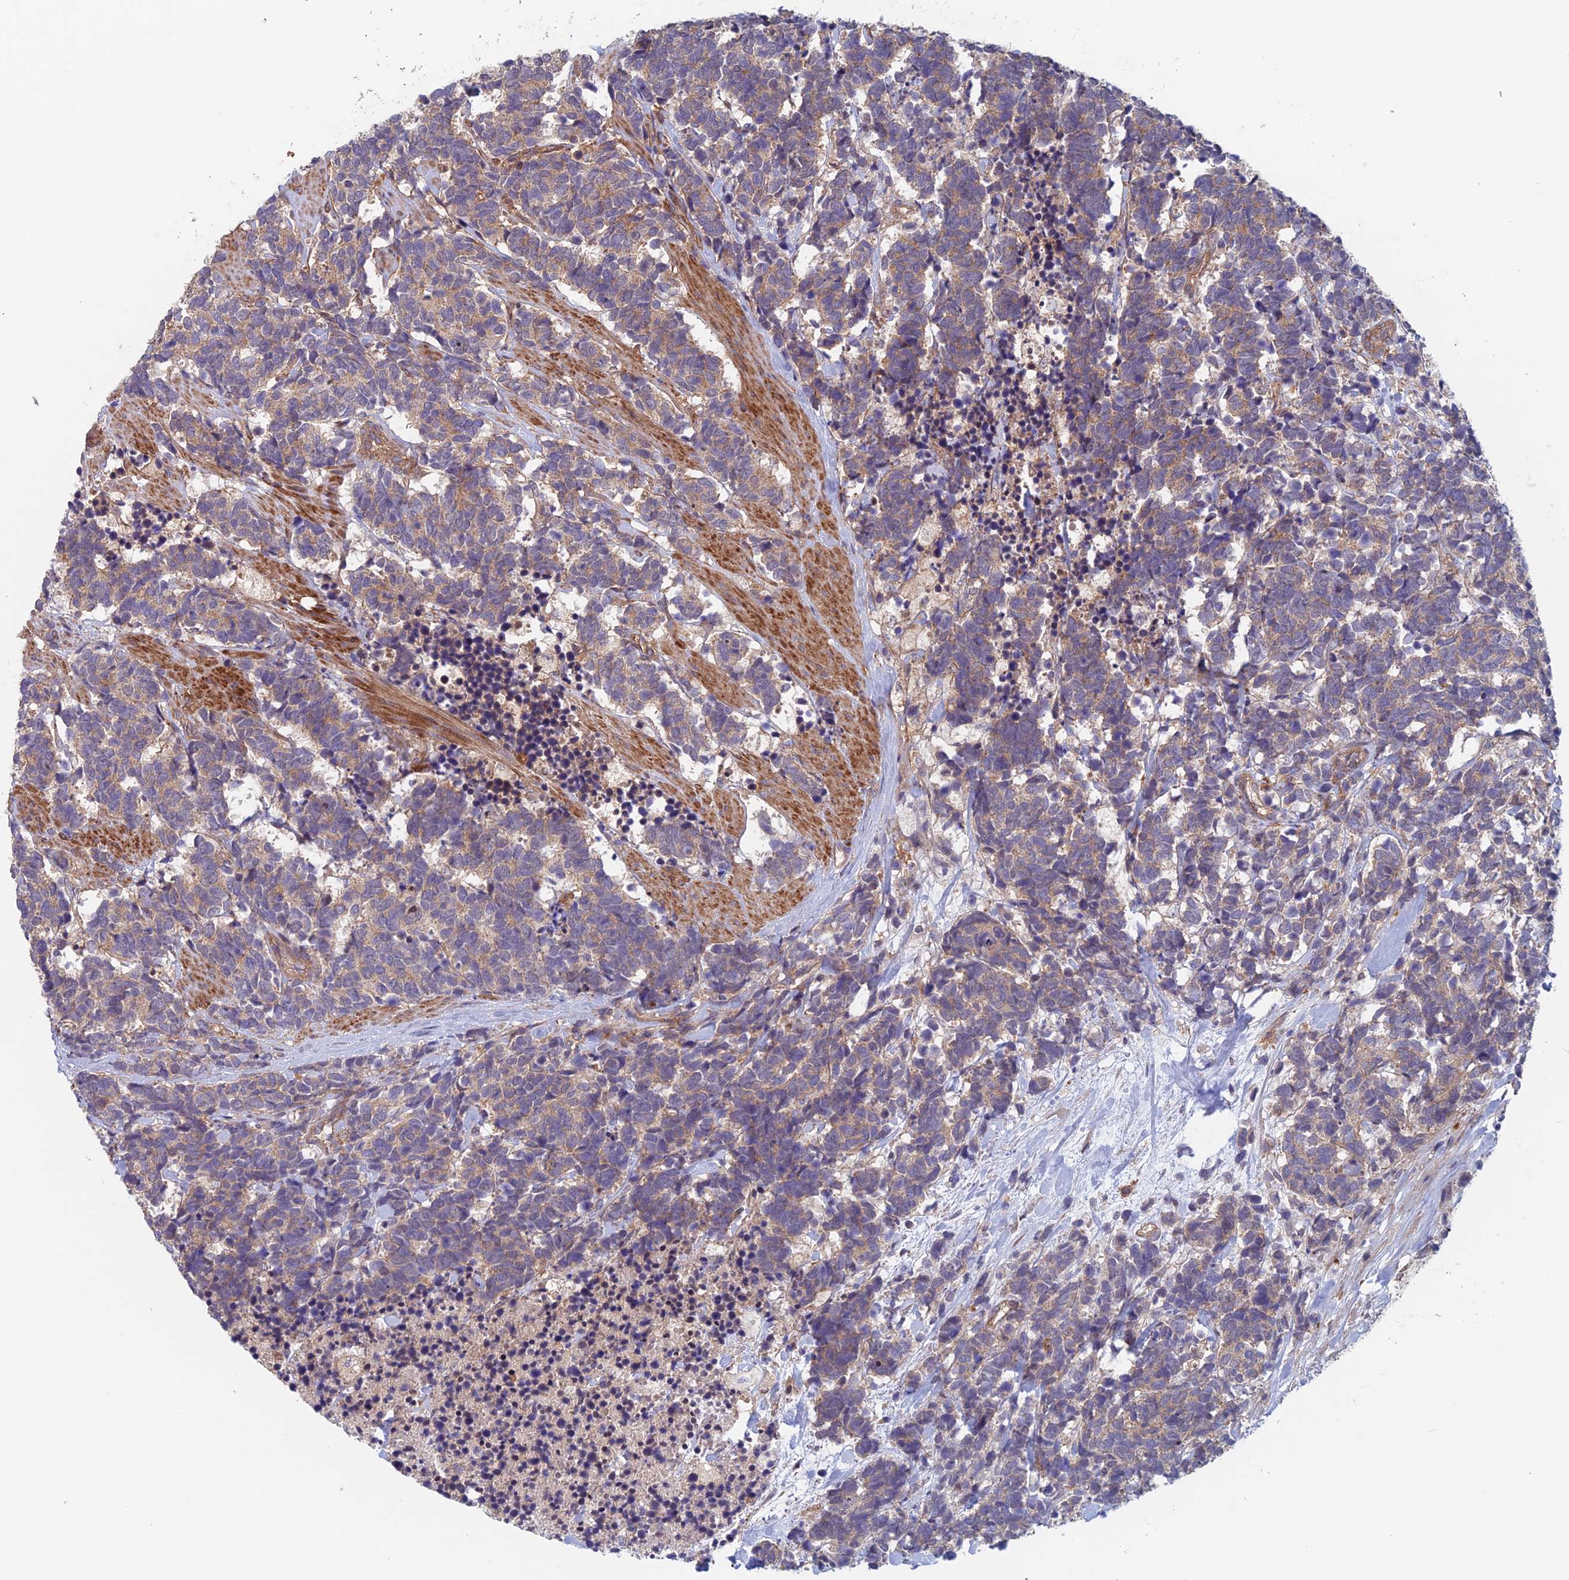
{"staining": {"intensity": "weak", "quantity": ">75%", "location": "cytoplasmic/membranous"}, "tissue": "carcinoid", "cell_type": "Tumor cells", "image_type": "cancer", "snomed": [{"axis": "morphology", "description": "Carcinoma, NOS"}, {"axis": "morphology", "description": "Carcinoid, malignant, NOS"}, {"axis": "topography", "description": "Prostate"}], "caption": "Protein expression analysis of human carcinoid reveals weak cytoplasmic/membranous expression in about >75% of tumor cells.", "gene": "NUDT16L1", "patient": {"sex": "male", "age": 57}}